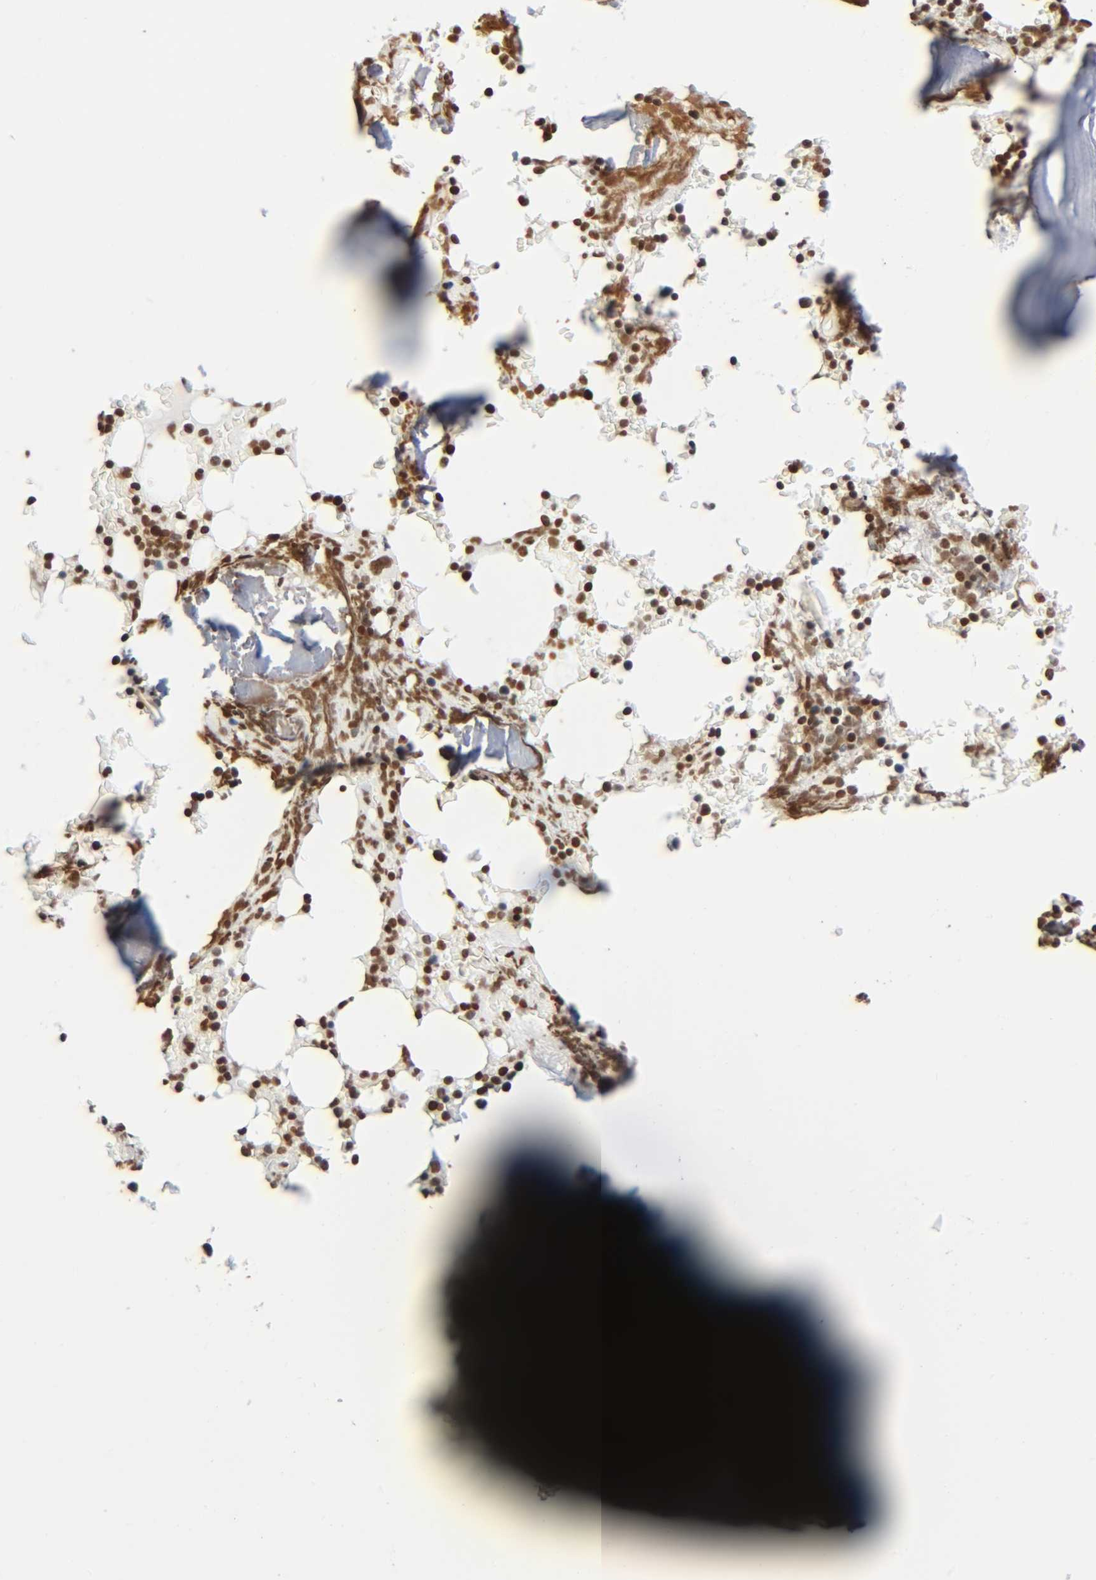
{"staining": {"intensity": "strong", "quantity": ">75%", "location": "nuclear"}, "tissue": "bone marrow", "cell_type": "Hematopoietic cells", "image_type": "normal", "snomed": [{"axis": "morphology", "description": "Normal tissue, NOS"}, {"axis": "topography", "description": "Bone marrow"}], "caption": "High-power microscopy captured an immunohistochemistry photomicrograph of unremarkable bone marrow, revealing strong nuclear expression in approximately >75% of hematopoietic cells. (Brightfield microscopy of DAB IHC at high magnification).", "gene": "HOXA6", "patient": {"sex": "female", "age": 66}}